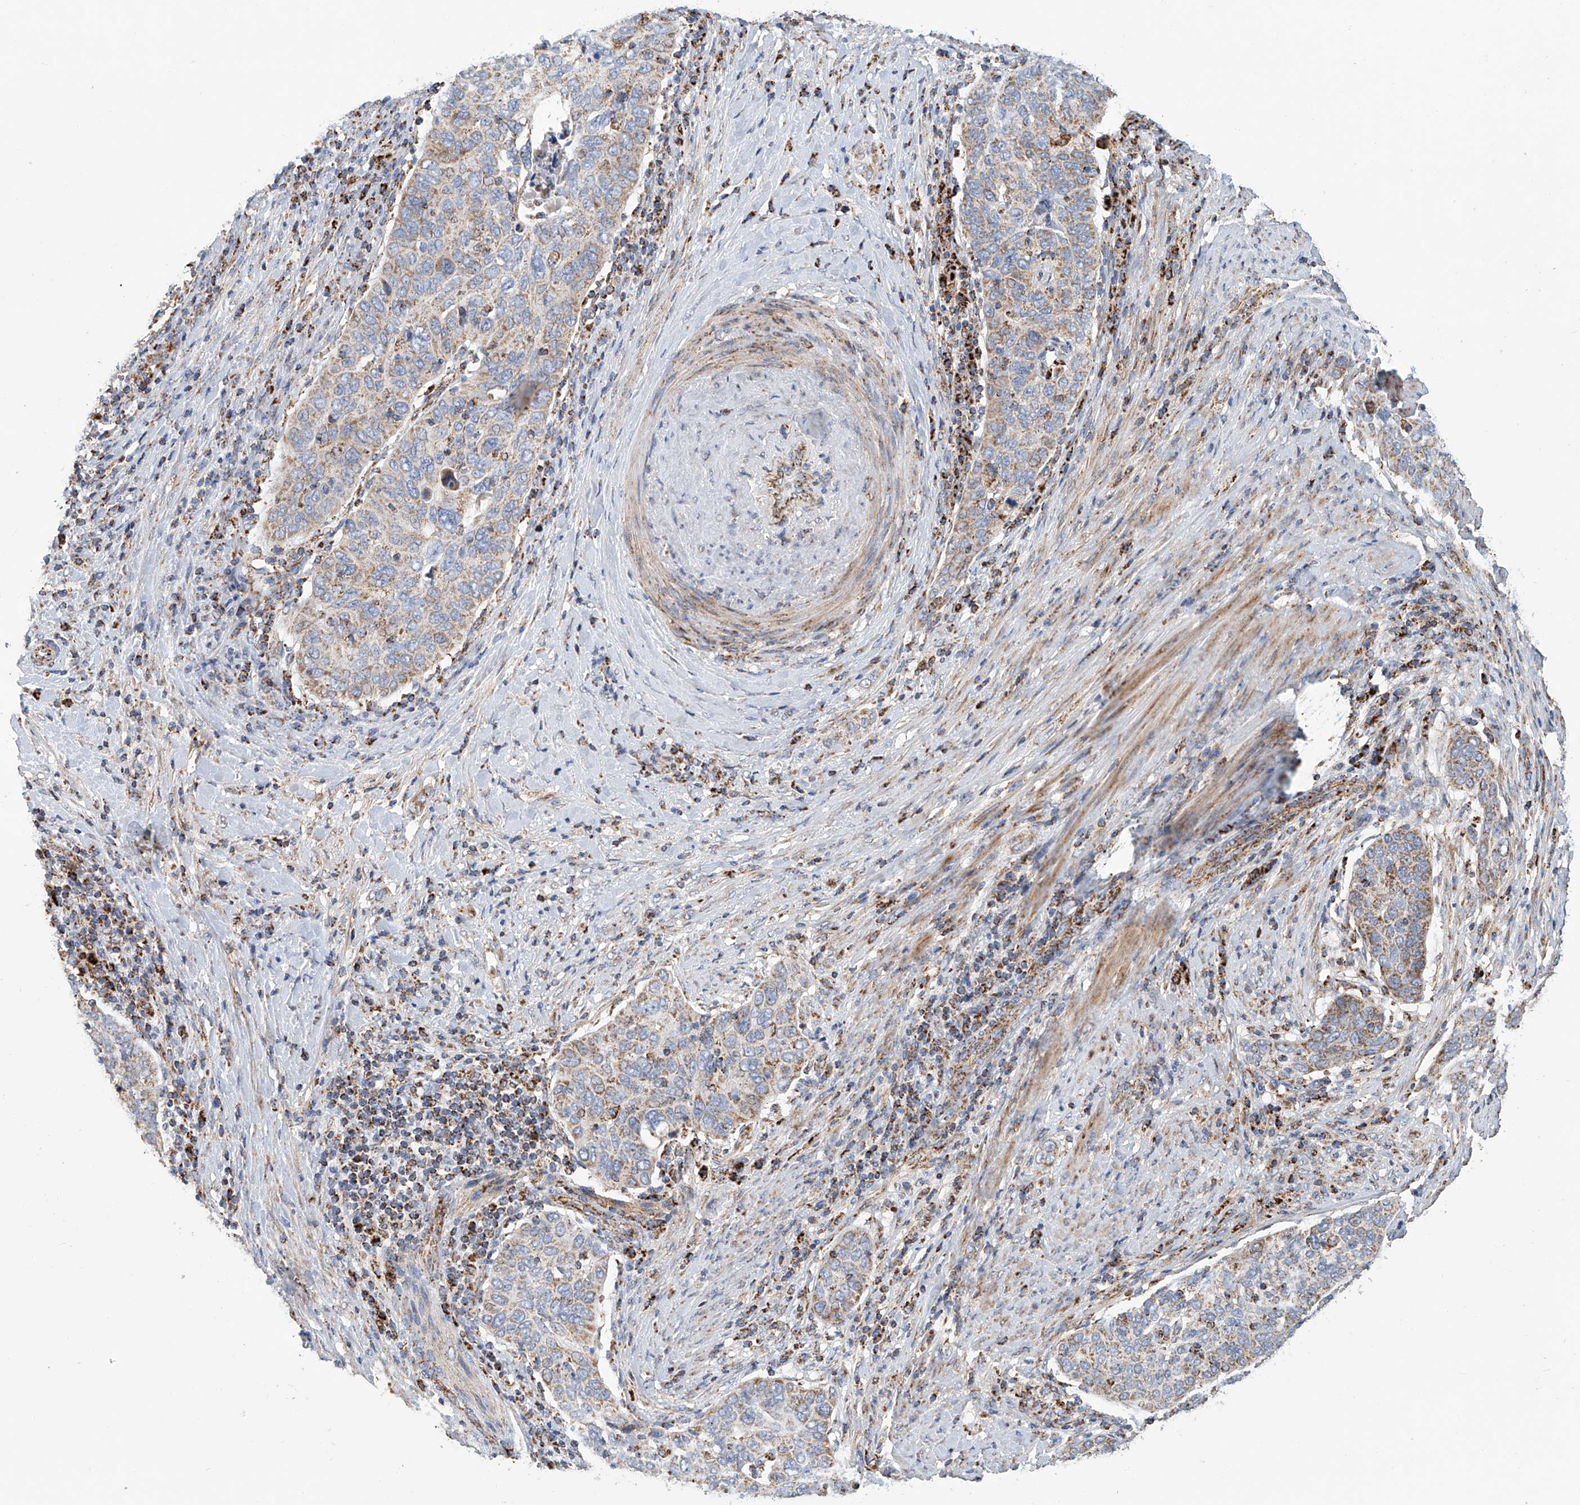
{"staining": {"intensity": "weak", "quantity": "25%-75%", "location": "cytoplasmic/membranous"}, "tissue": "cervical cancer", "cell_type": "Tumor cells", "image_type": "cancer", "snomed": [{"axis": "morphology", "description": "Squamous cell carcinoma, NOS"}, {"axis": "topography", "description": "Cervix"}], "caption": "Weak cytoplasmic/membranous positivity for a protein is present in about 25%-75% of tumor cells of cervical cancer (squamous cell carcinoma) using immunohistochemistry.", "gene": "MCL1", "patient": {"sex": "female", "age": 60}}